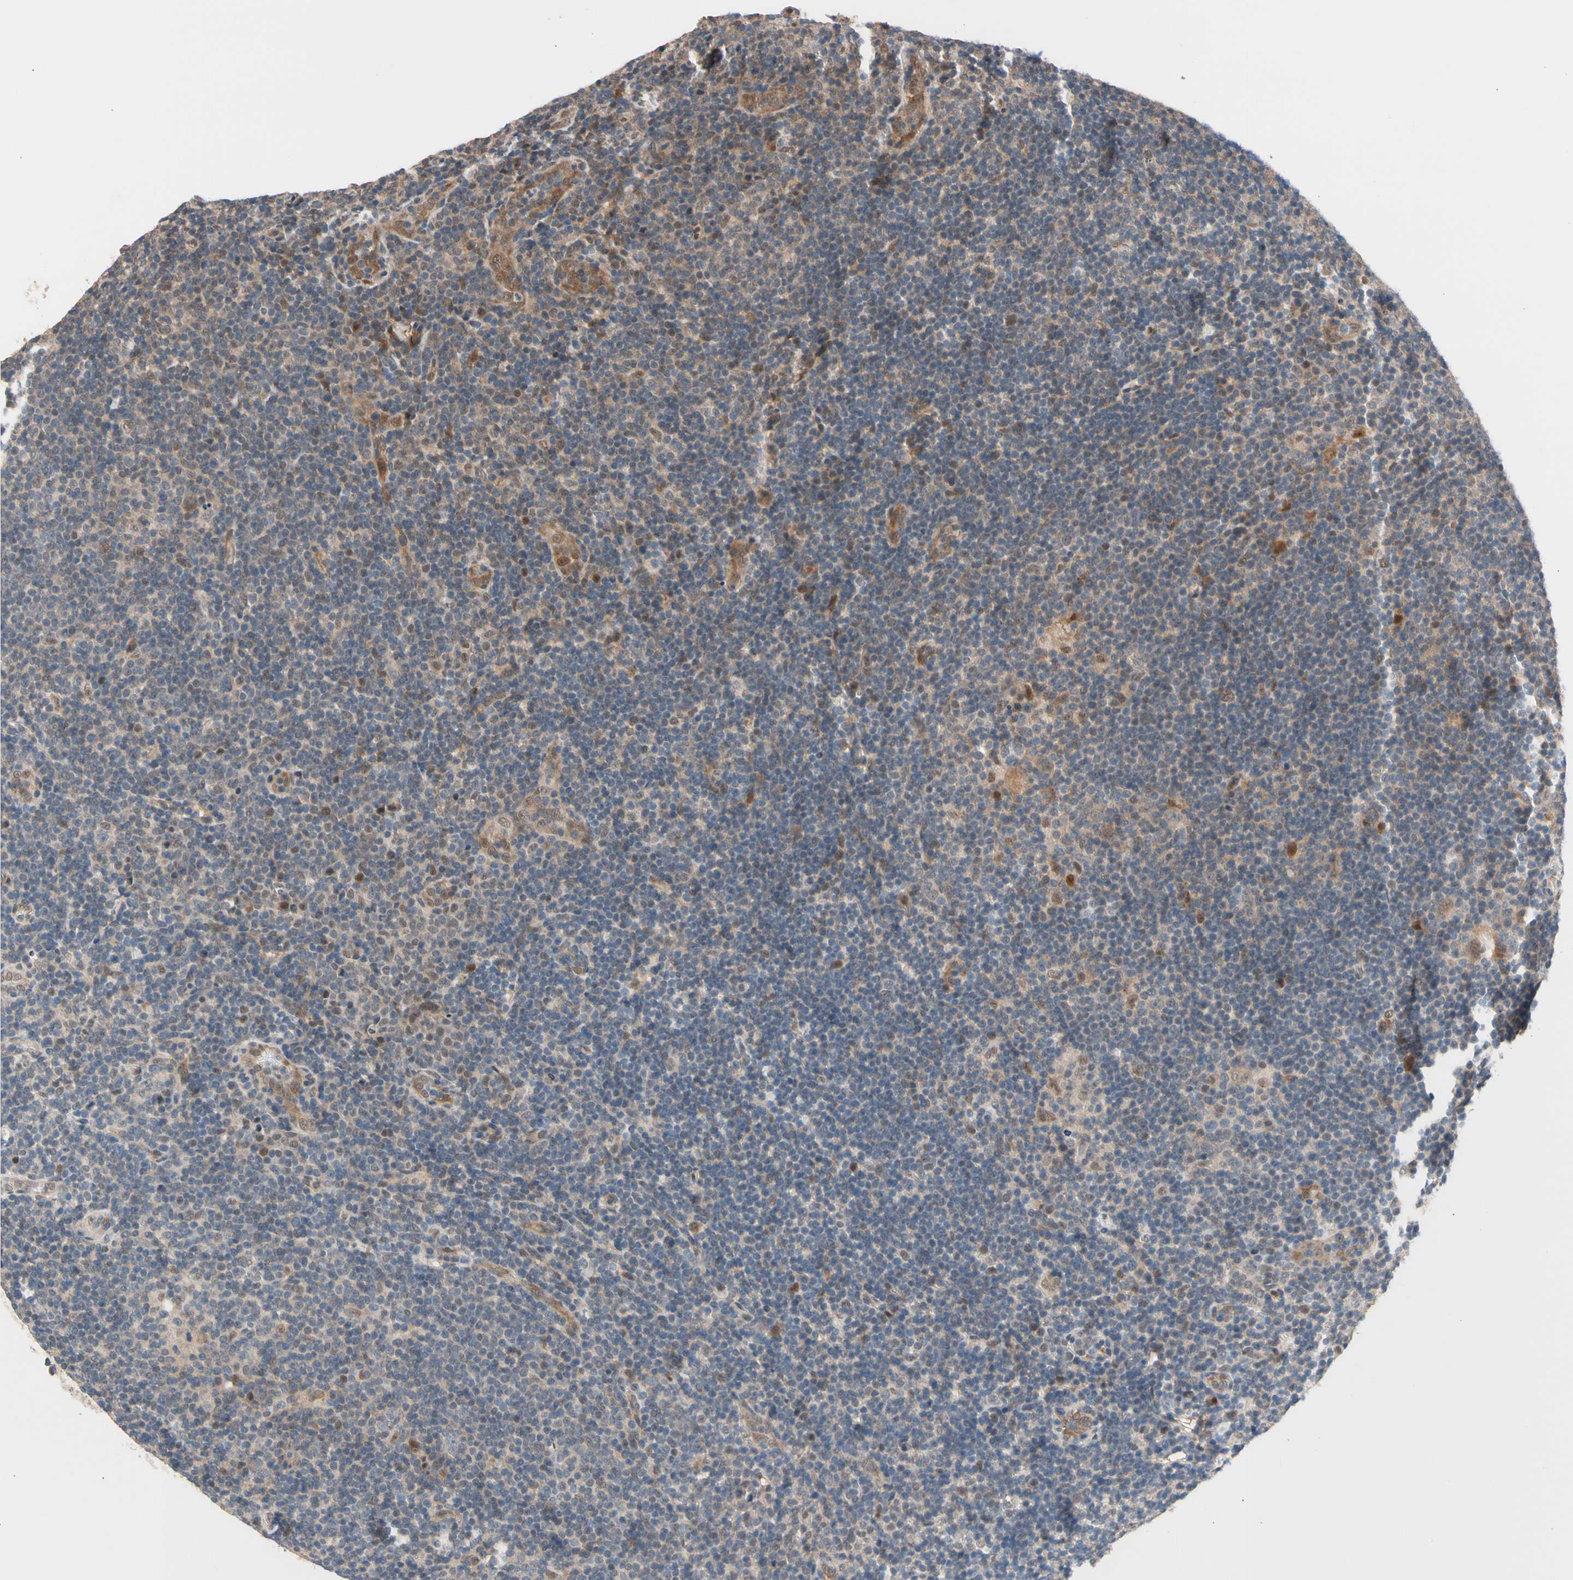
{"staining": {"intensity": "moderate", "quantity": ">75%", "location": "cytoplasmic/membranous"}, "tissue": "lymphoma", "cell_type": "Tumor cells", "image_type": "cancer", "snomed": [{"axis": "morphology", "description": "Hodgkin's disease, NOS"}, {"axis": "topography", "description": "Lymph node"}], "caption": "Moderate cytoplasmic/membranous staining for a protein is seen in approximately >75% of tumor cells of Hodgkin's disease using IHC.", "gene": "NGEF", "patient": {"sex": "female", "age": 57}}